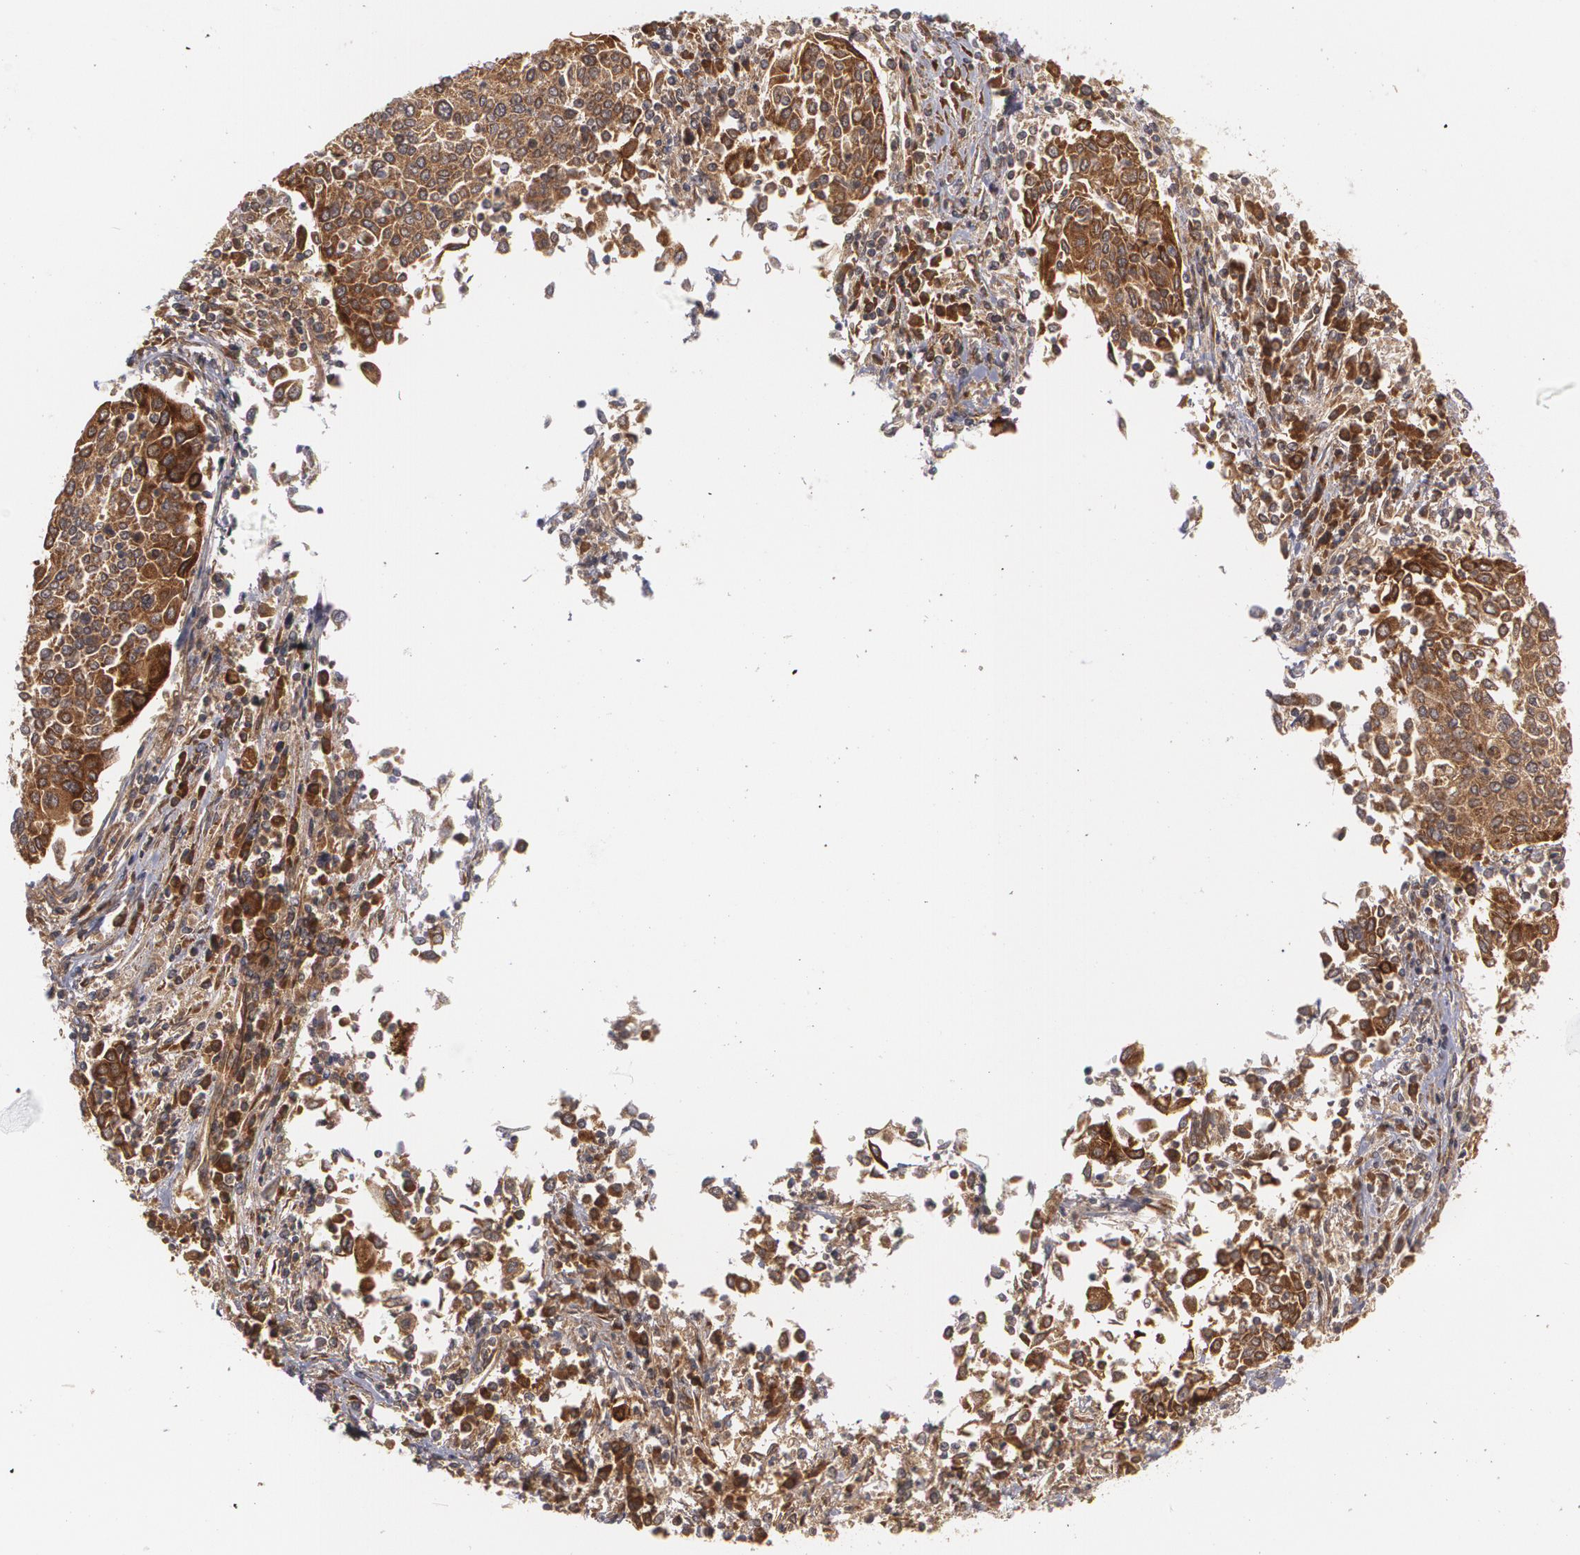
{"staining": {"intensity": "moderate", "quantity": ">75%", "location": "cytoplasmic/membranous"}, "tissue": "cervical cancer", "cell_type": "Tumor cells", "image_type": "cancer", "snomed": [{"axis": "morphology", "description": "Squamous cell carcinoma, NOS"}, {"axis": "topography", "description": "Cervix"}], "caption": "Cervical cancer stained with a brown dye demonstrates moderate cytoplasmic/membranous positive expression in approximately >75% of tumor cells.", "gene": "BMP6", "patient": {"sex": "female", "age": 40}}